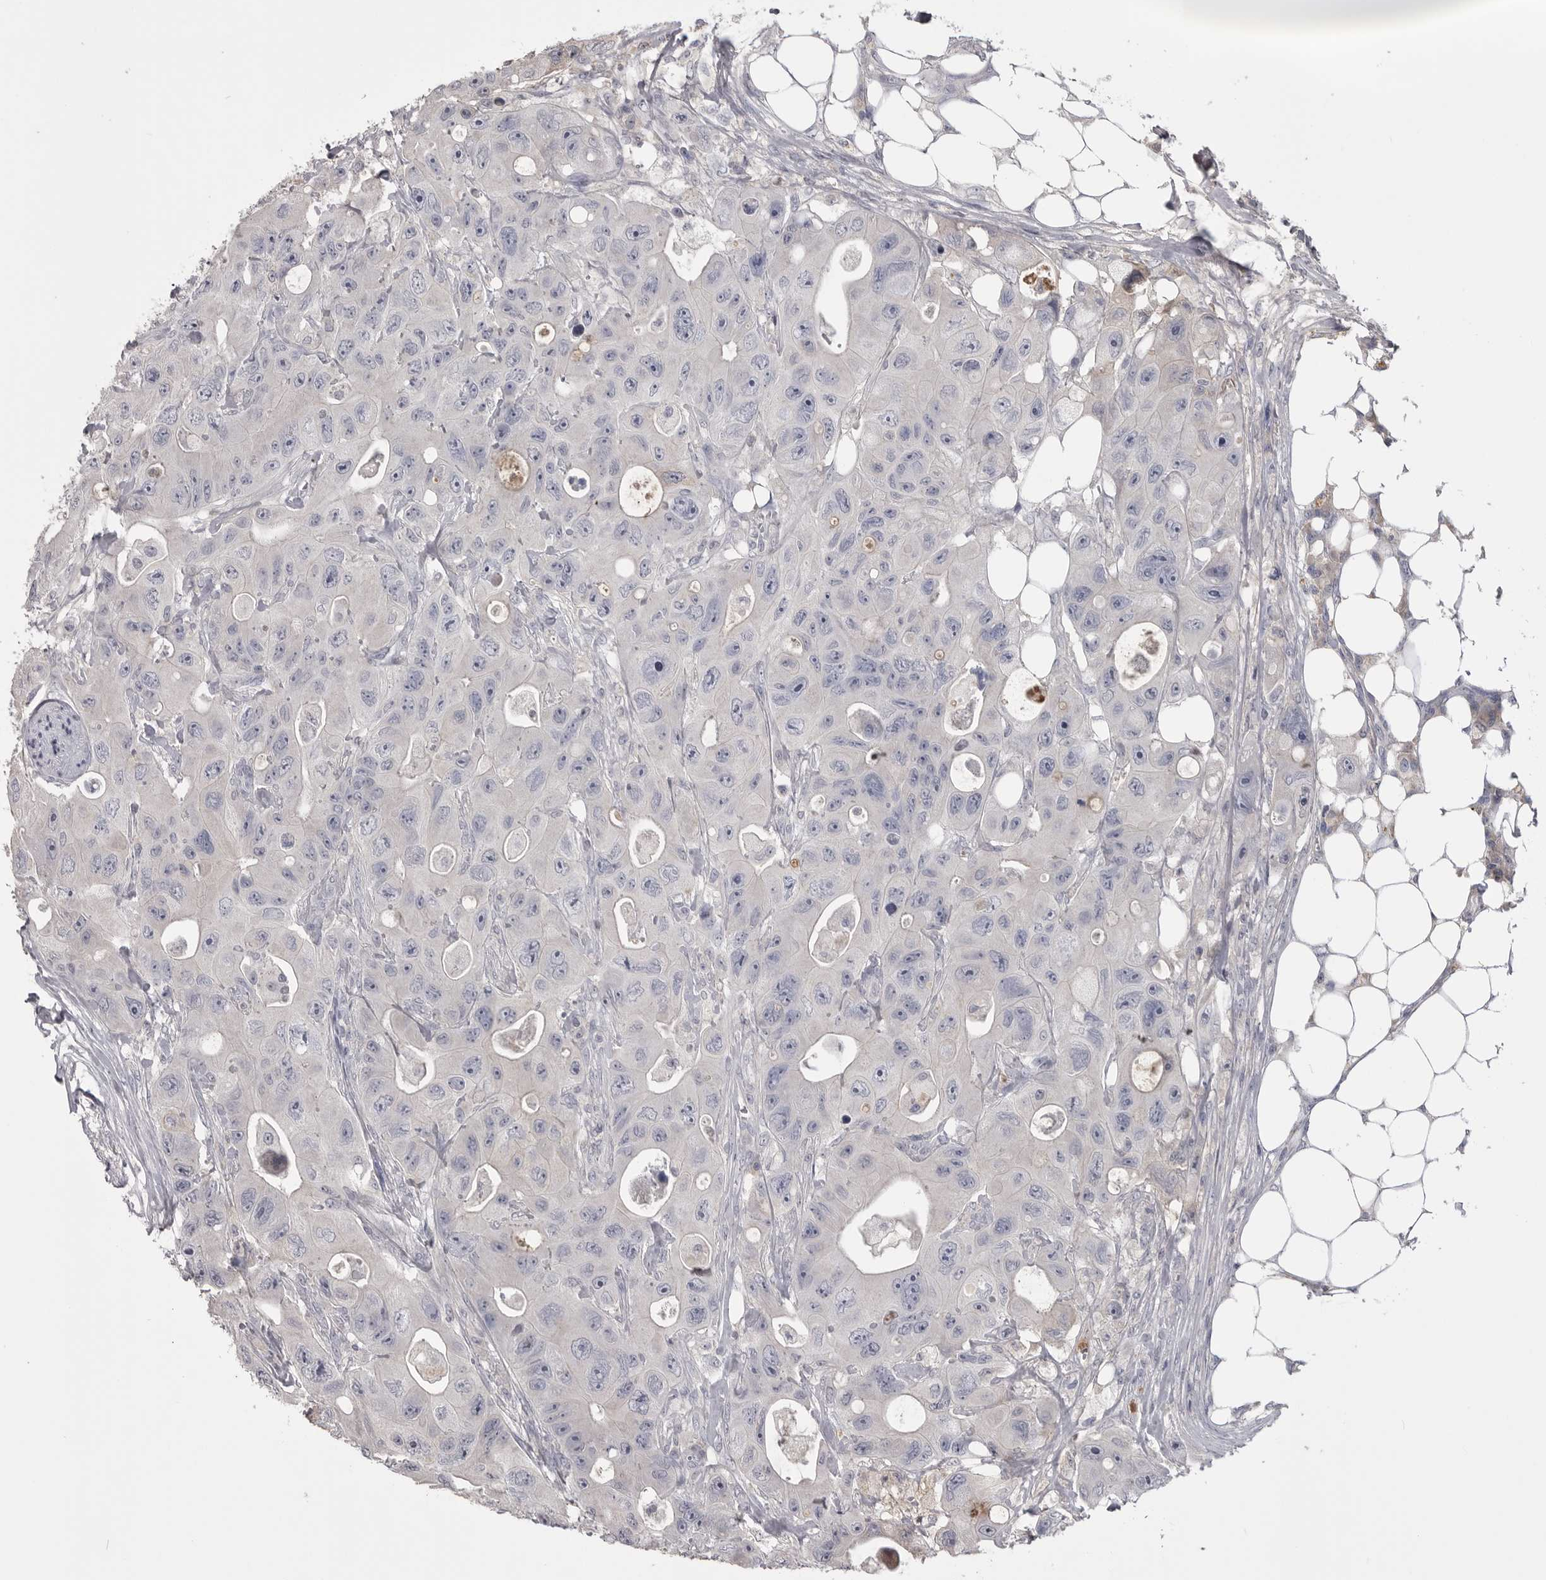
{"staining": {"intensity": "negative", "quantity": "none", "location": "none"}, "tissue": "colorectal cancer", "cell_type": "Tumor cells", "image_type": "cancer", "snomed": [{"axis": "morphology", "description": "Adenocarcinoma, NOS"}, {"axis": "topography", "description": "Colon"}], "caption": "Image shows no significant protein expression in tumor cells of colorectal cancer.", "gene": "AHSG", "patient": {"sex": "female", "age": 46}}